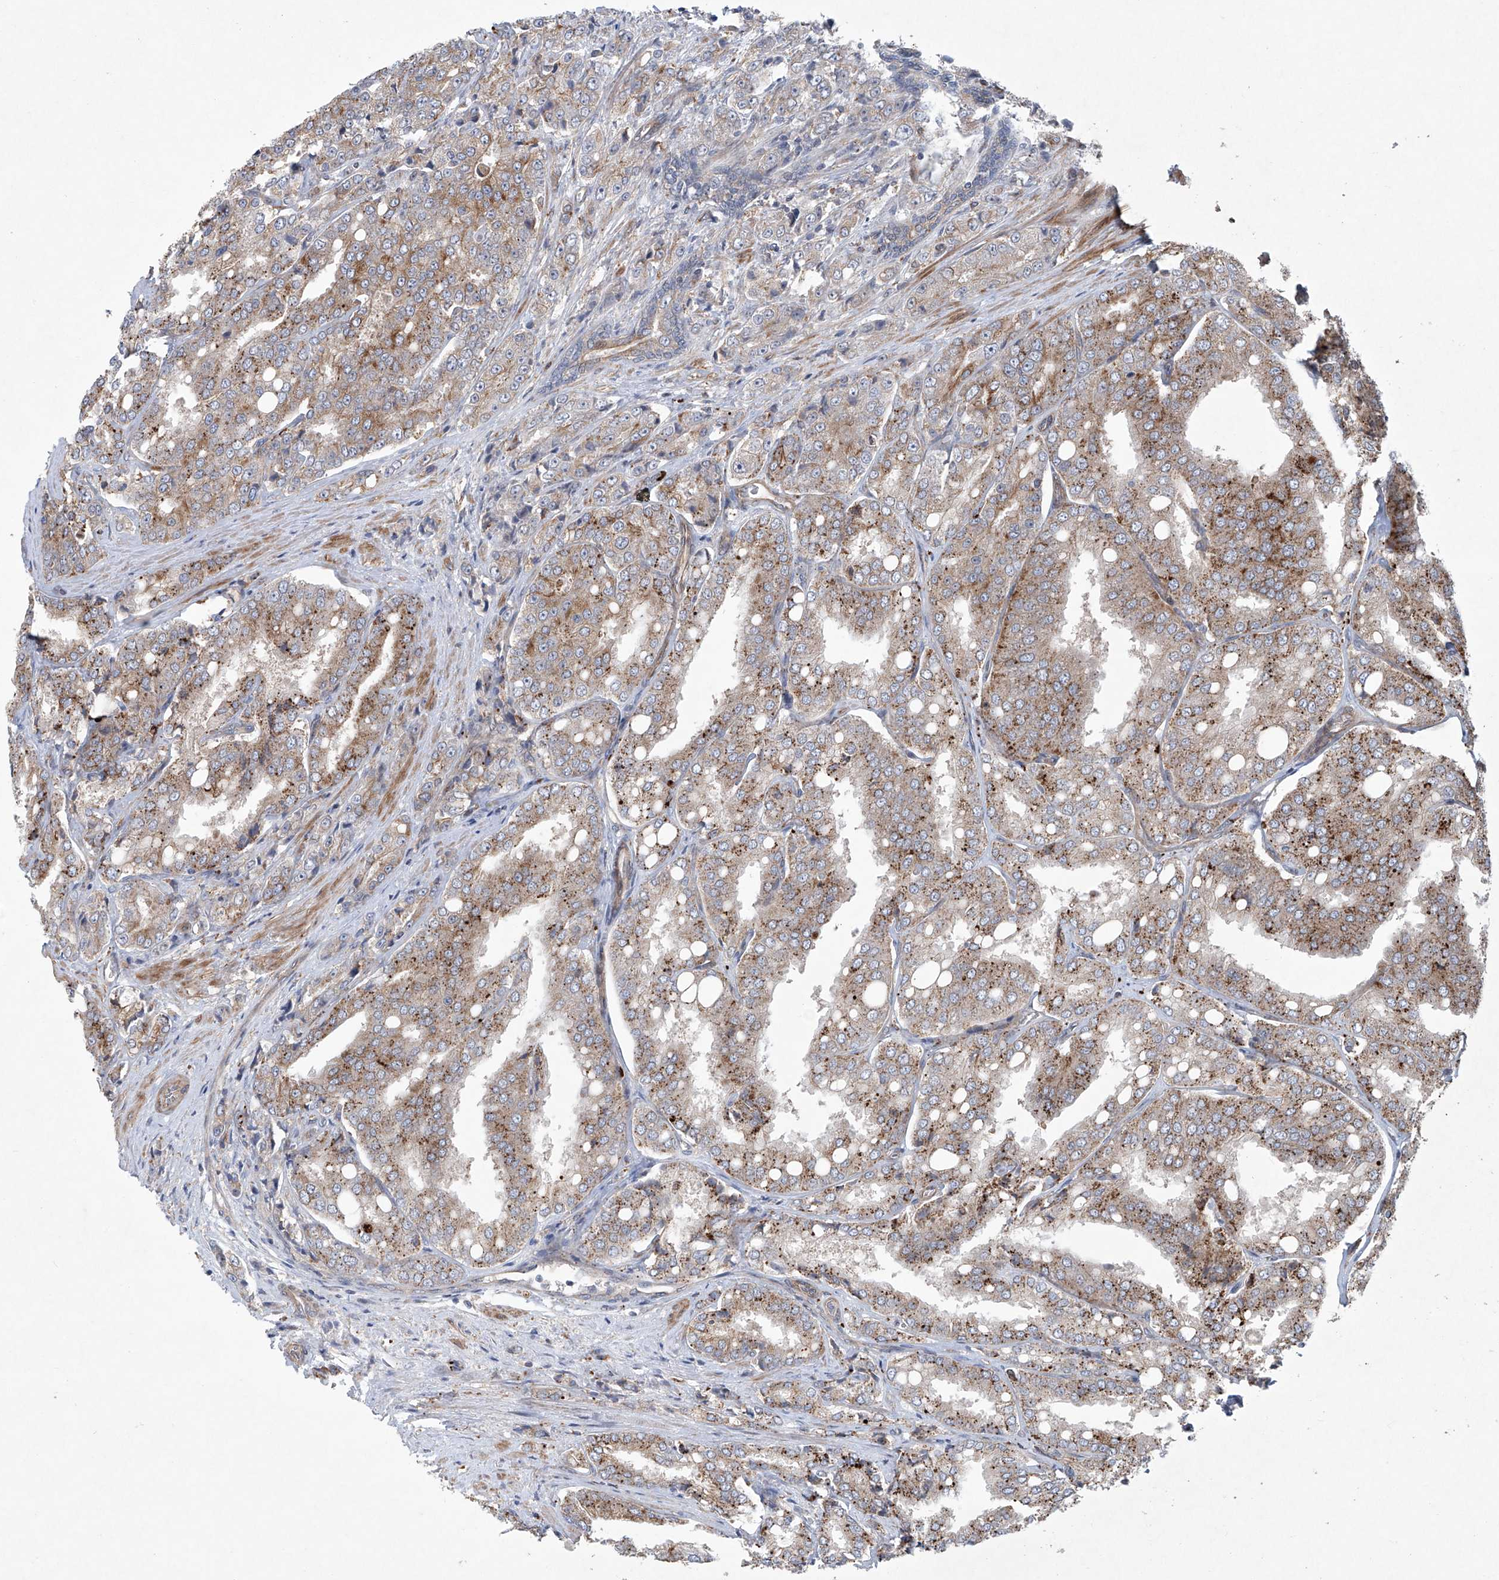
{"staining": {"intensity": "moderate", "quantity": ">75%", "location": "cytoplasmic/membranous"}, "tissue": "prostate cancer", "cell_type": "Tumor cells", "image_type": "cancer", "snomed": [{"axis": "morphology", "description": "Adenocarcinoma, High grade"}, {"axis": "topography", "description": "Prostate"}], "caption": "Immunohistochemistry (DAB) staining of prostate cancer shows moderate cytoplasmic/membranous protein expression in approximately >75% of tumor cells.", "gene": "KLC4", "patient": {"sex": "male", "age": 50}}